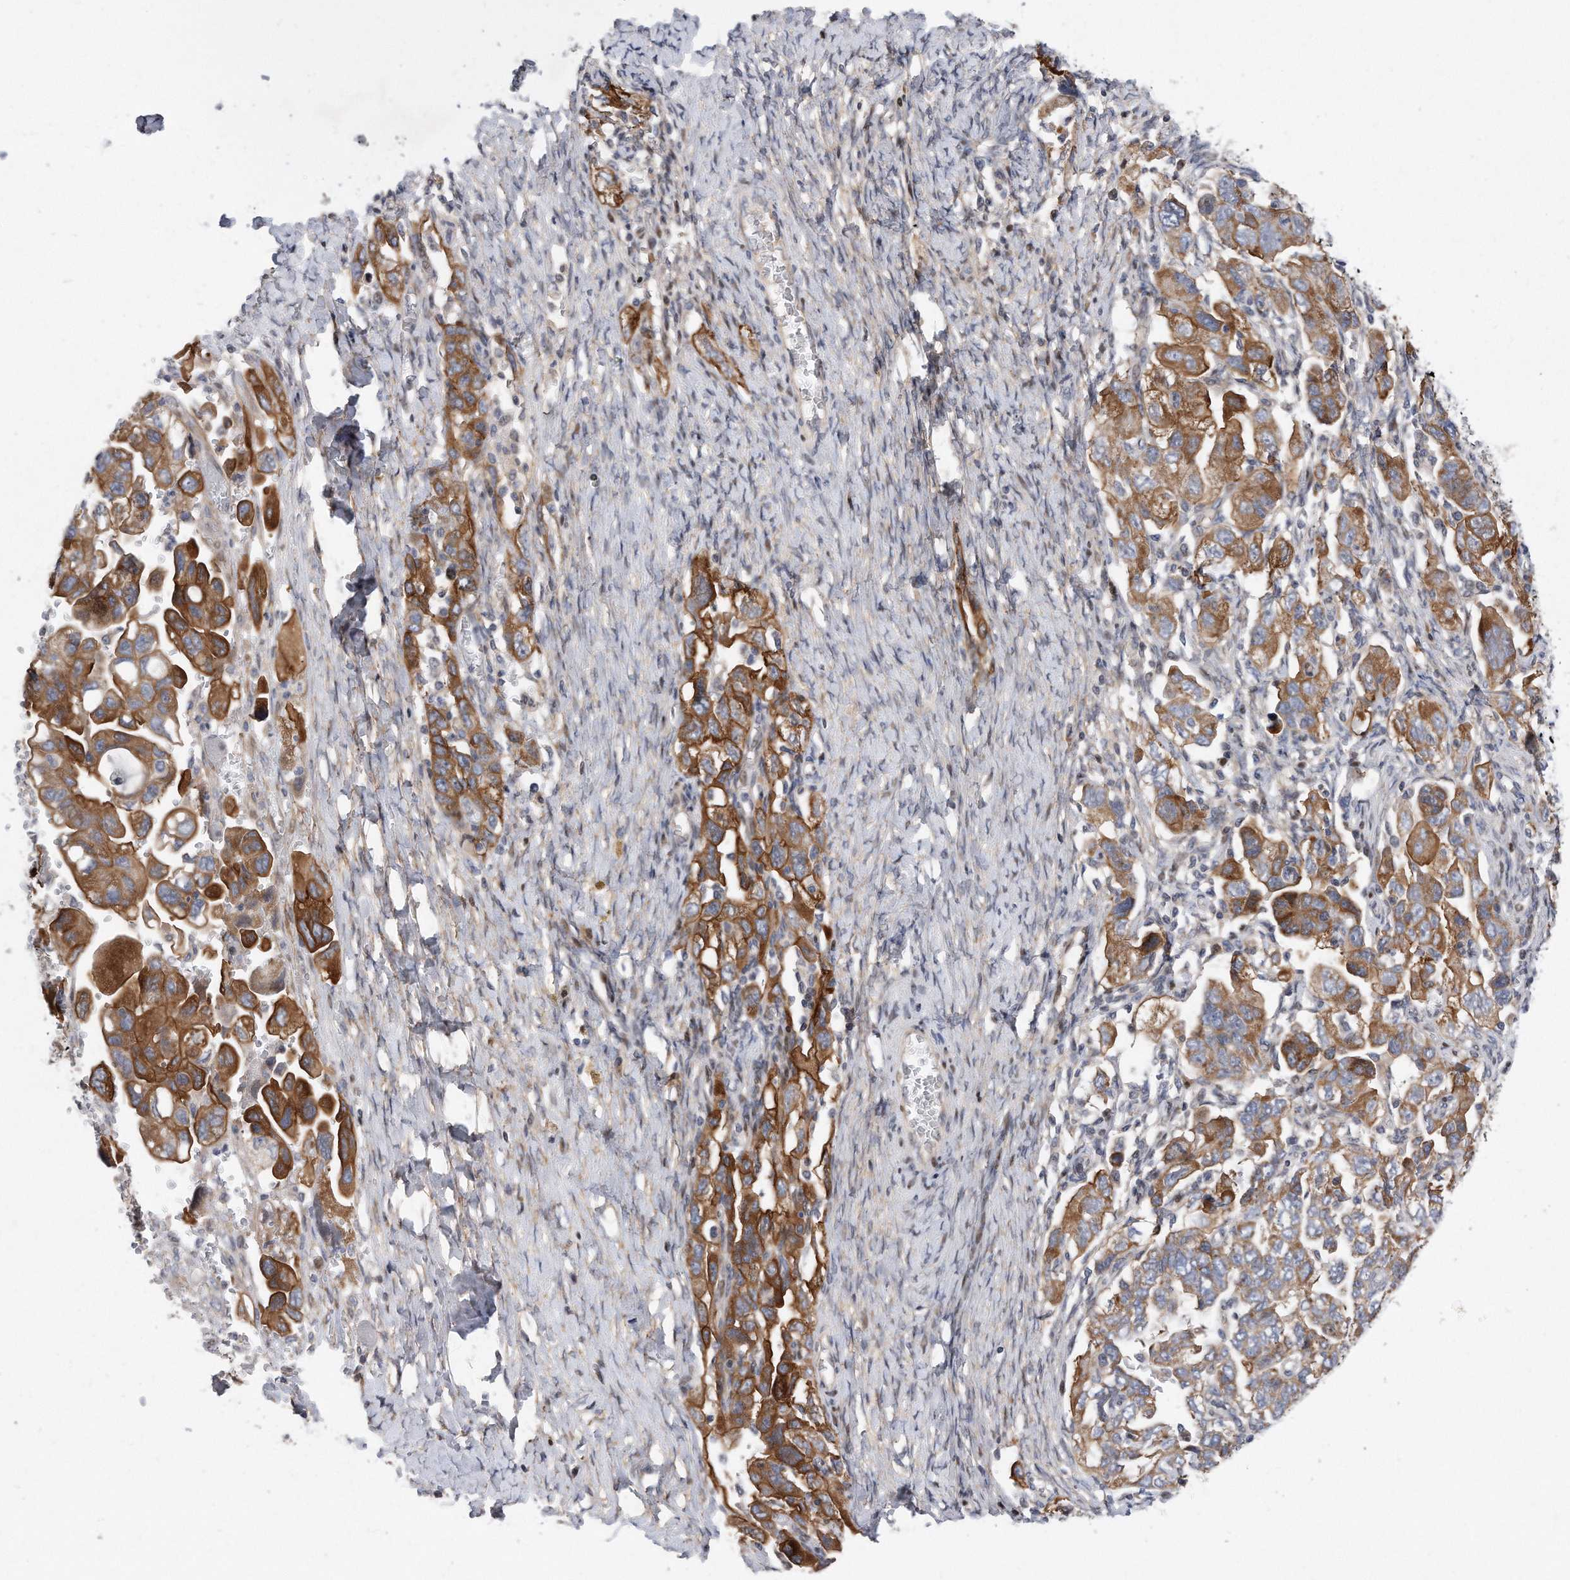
{"staining": {"intensity": "strong", "quantity": "25%-75%", "location": "cytoplasmic/membranous"}, "tissue": "ovarian cancer", "cell_type": "Tumor cells", "image_type": "cancer", "snomed": [{"axis": "morphology", "description": "Carcinoma, NOS"}, {"axis": "morphology", "description": "Cystadenocarcinoma, serous, NOS"}, {"axis": "topography", "description": "Ovary"}], "caption": "Ovarian cancer (carcinoma) tissue shows strong cytoplasmic/membranous expression in about 25%-75% of tumor cells, visualized by immunohistochemistry.", "gene": "CDH12", "patient": {"sex": "female", "age": 69}}